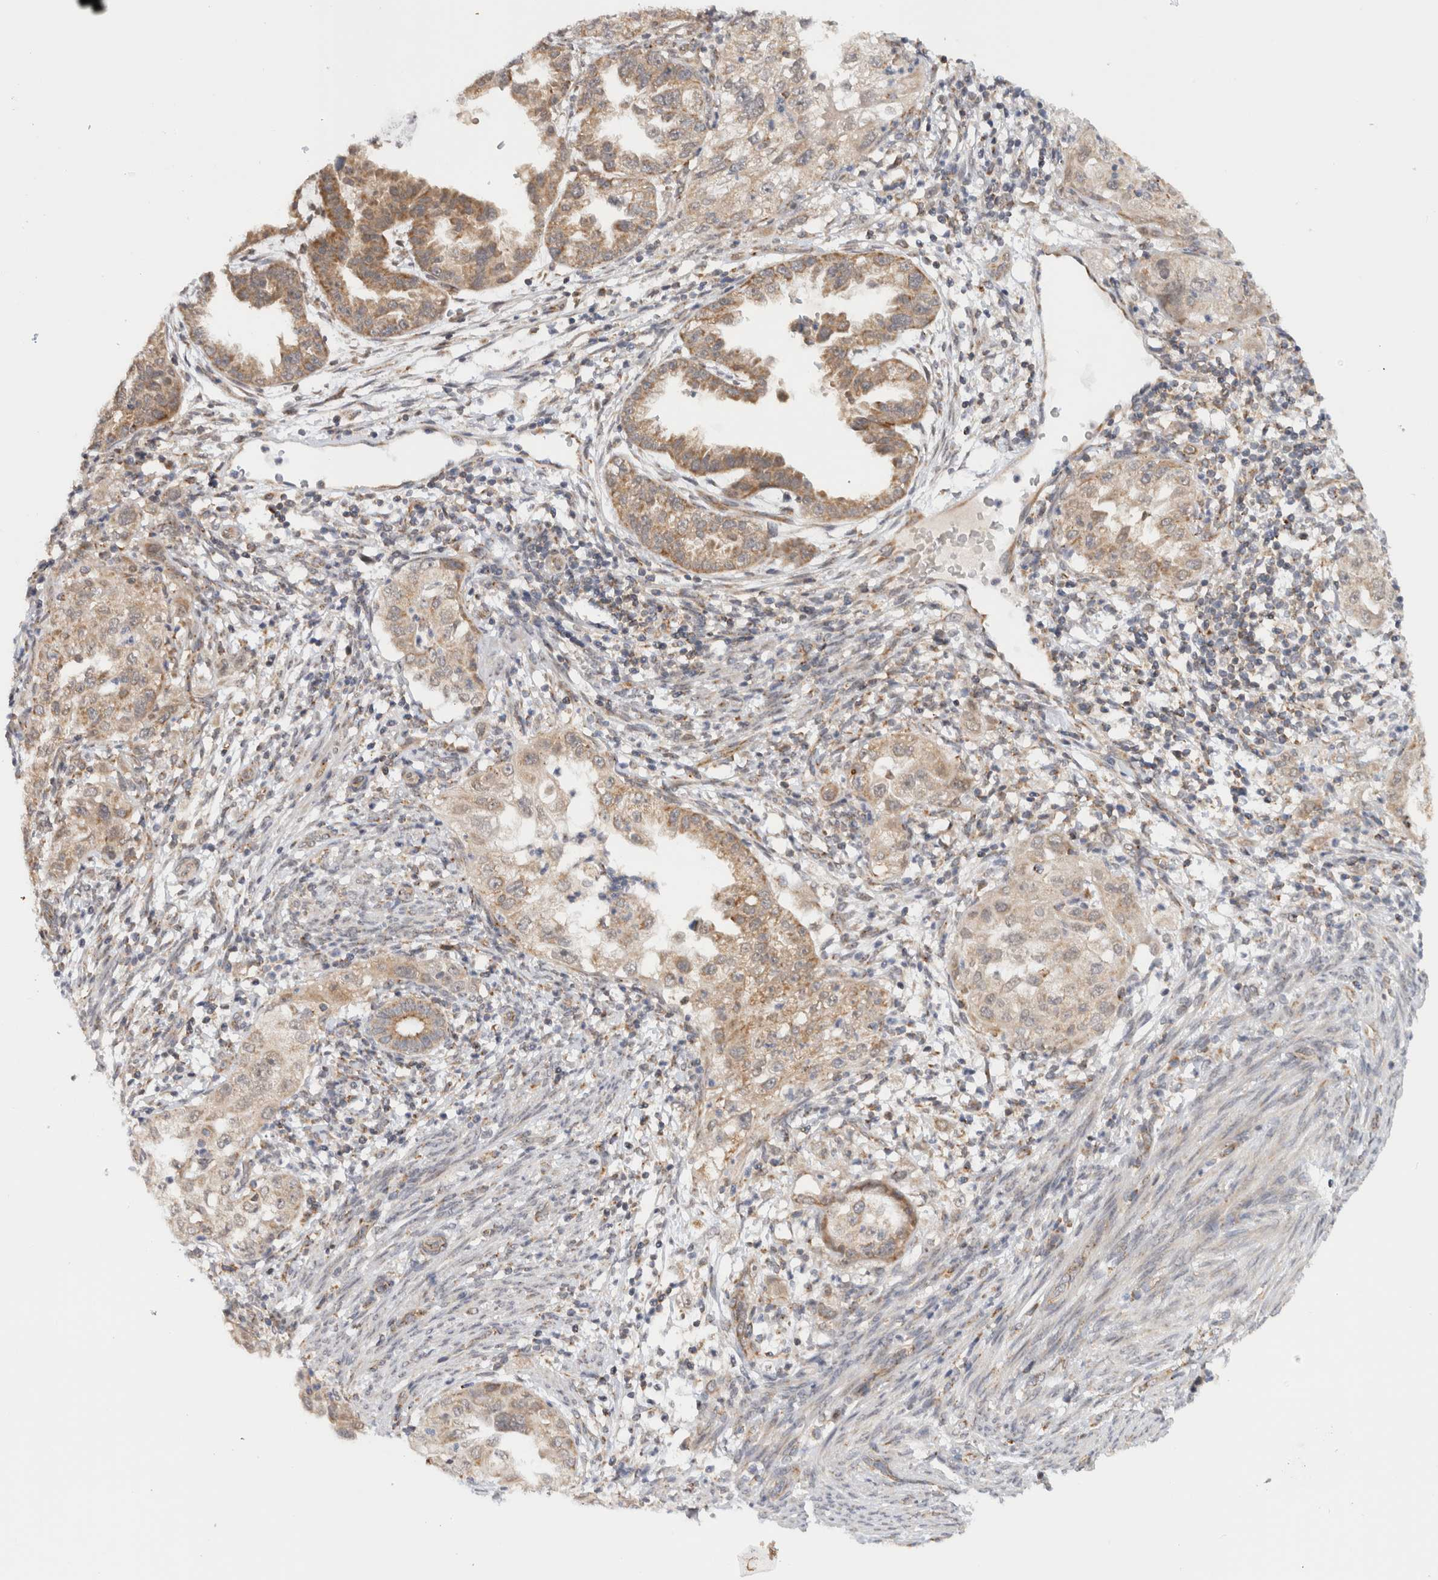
{"staining": {"intensity": "moderate", "quantity": "25%-75%", "location": "cytoplasmic/membranous"}, "tissue": "endometrial cancer", "cell_type": "Tumor cells", "image_type": "cancer", "snomed": [{"axis": "morphology", "description": "Adenocarcinoma, NOS"}, {"axis": "topography", "description": "Endometrium"}], "caption": "IHC of adenocarcinoma (endometrial) reveals medium levels of moderate cytoplasmic/membranous expression in approximately 25%-75% of tumor cells.", "gene": "CMC2", "patient": {"sex": "female", "age": 85}}